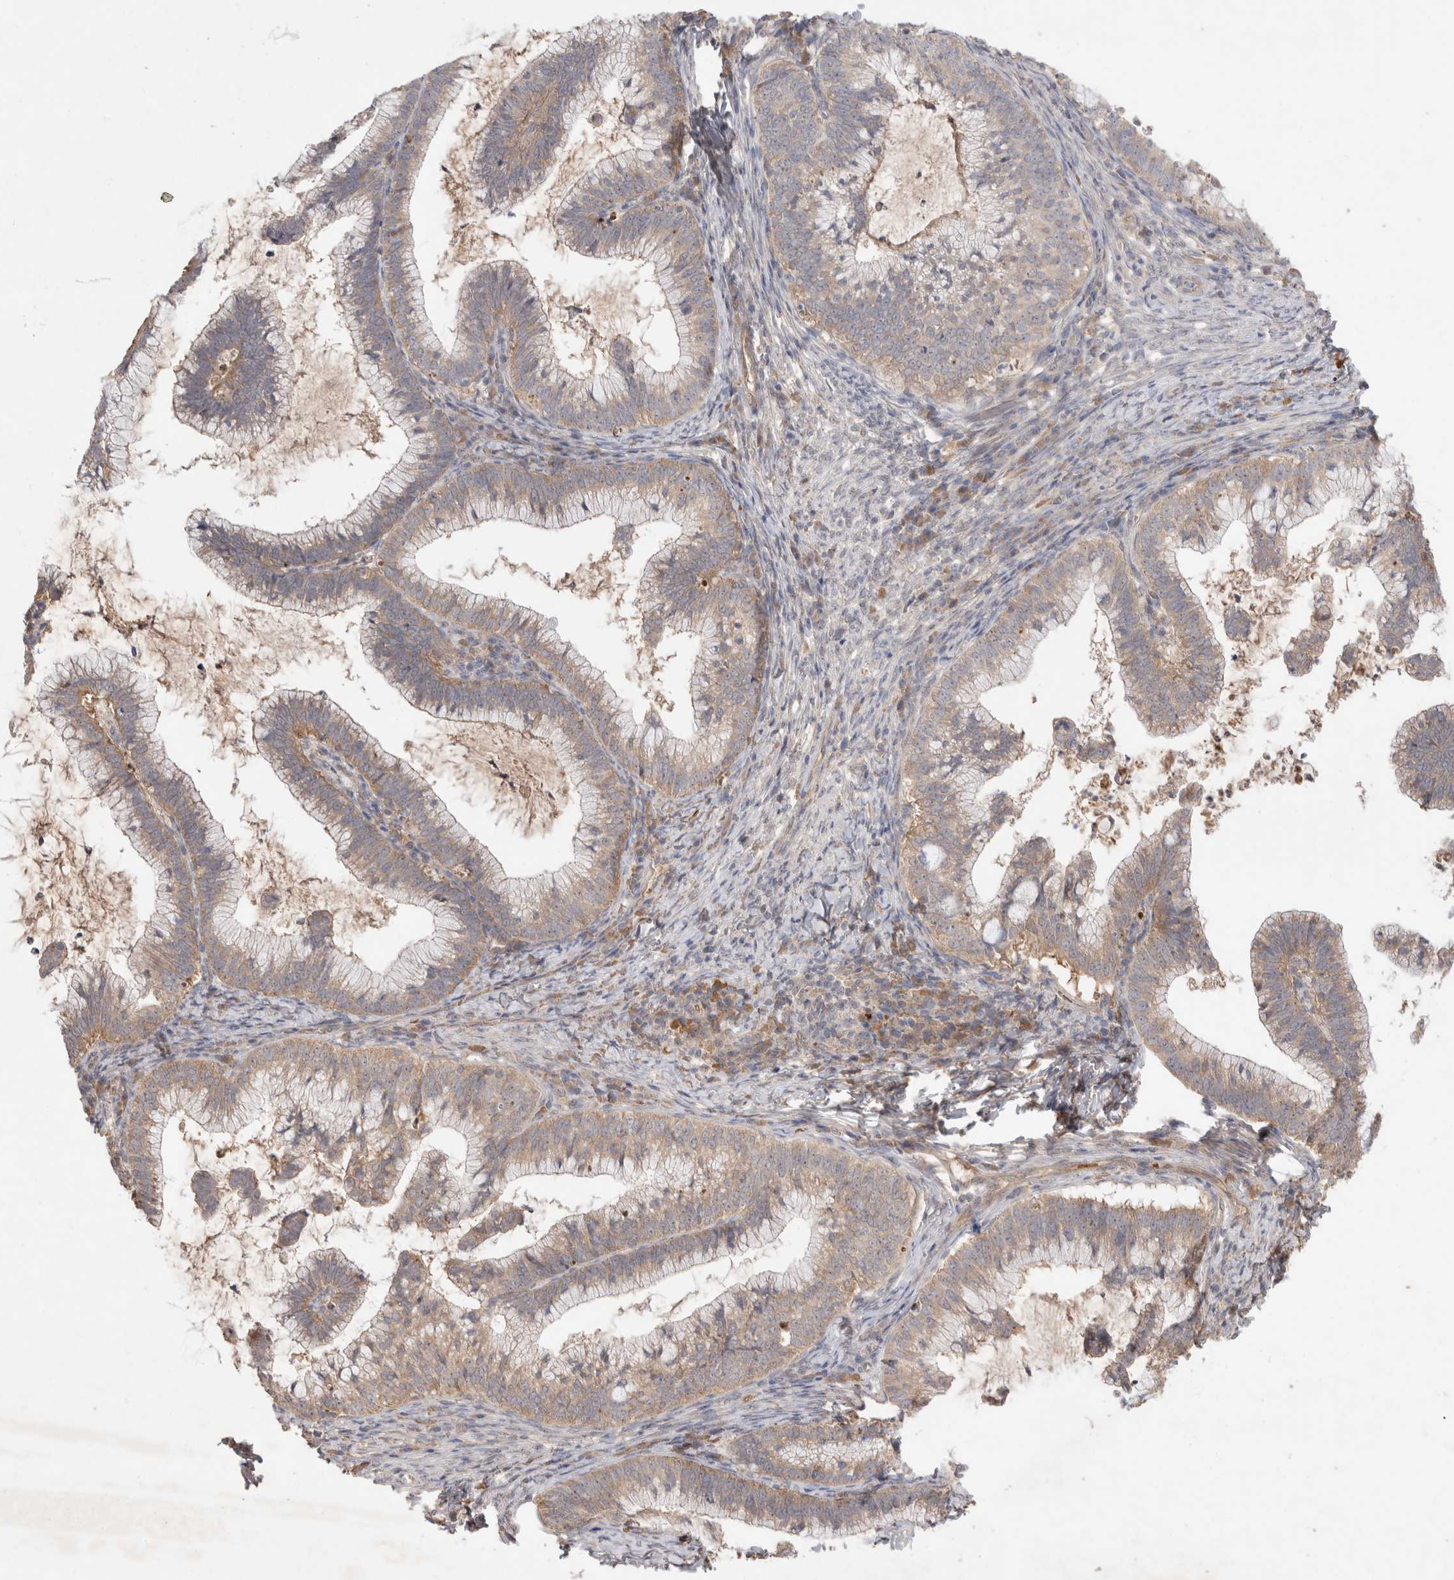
{"staining": {"intensity": "weak", "quantity": ">75%", "location": "cytoplasmic/membranous"}, "tissue": "cervical cancer", "cell_type": "Tumor cells", "image_type": "cancer", "snomed": [{"axis": "morphology", "description": "Adenocarcinoma, NOS"}, {"axis": "topography", "description": "Cervix"}], "caption": "Adenocarcinoma (cervical) stained with immunohistochemistry (IHC) displays weak cytoplasmic/membranous staining in approximately >75% of tumor cells.", "gene": "FAM221A", "patient": {"sex": "female", "age": 36}}